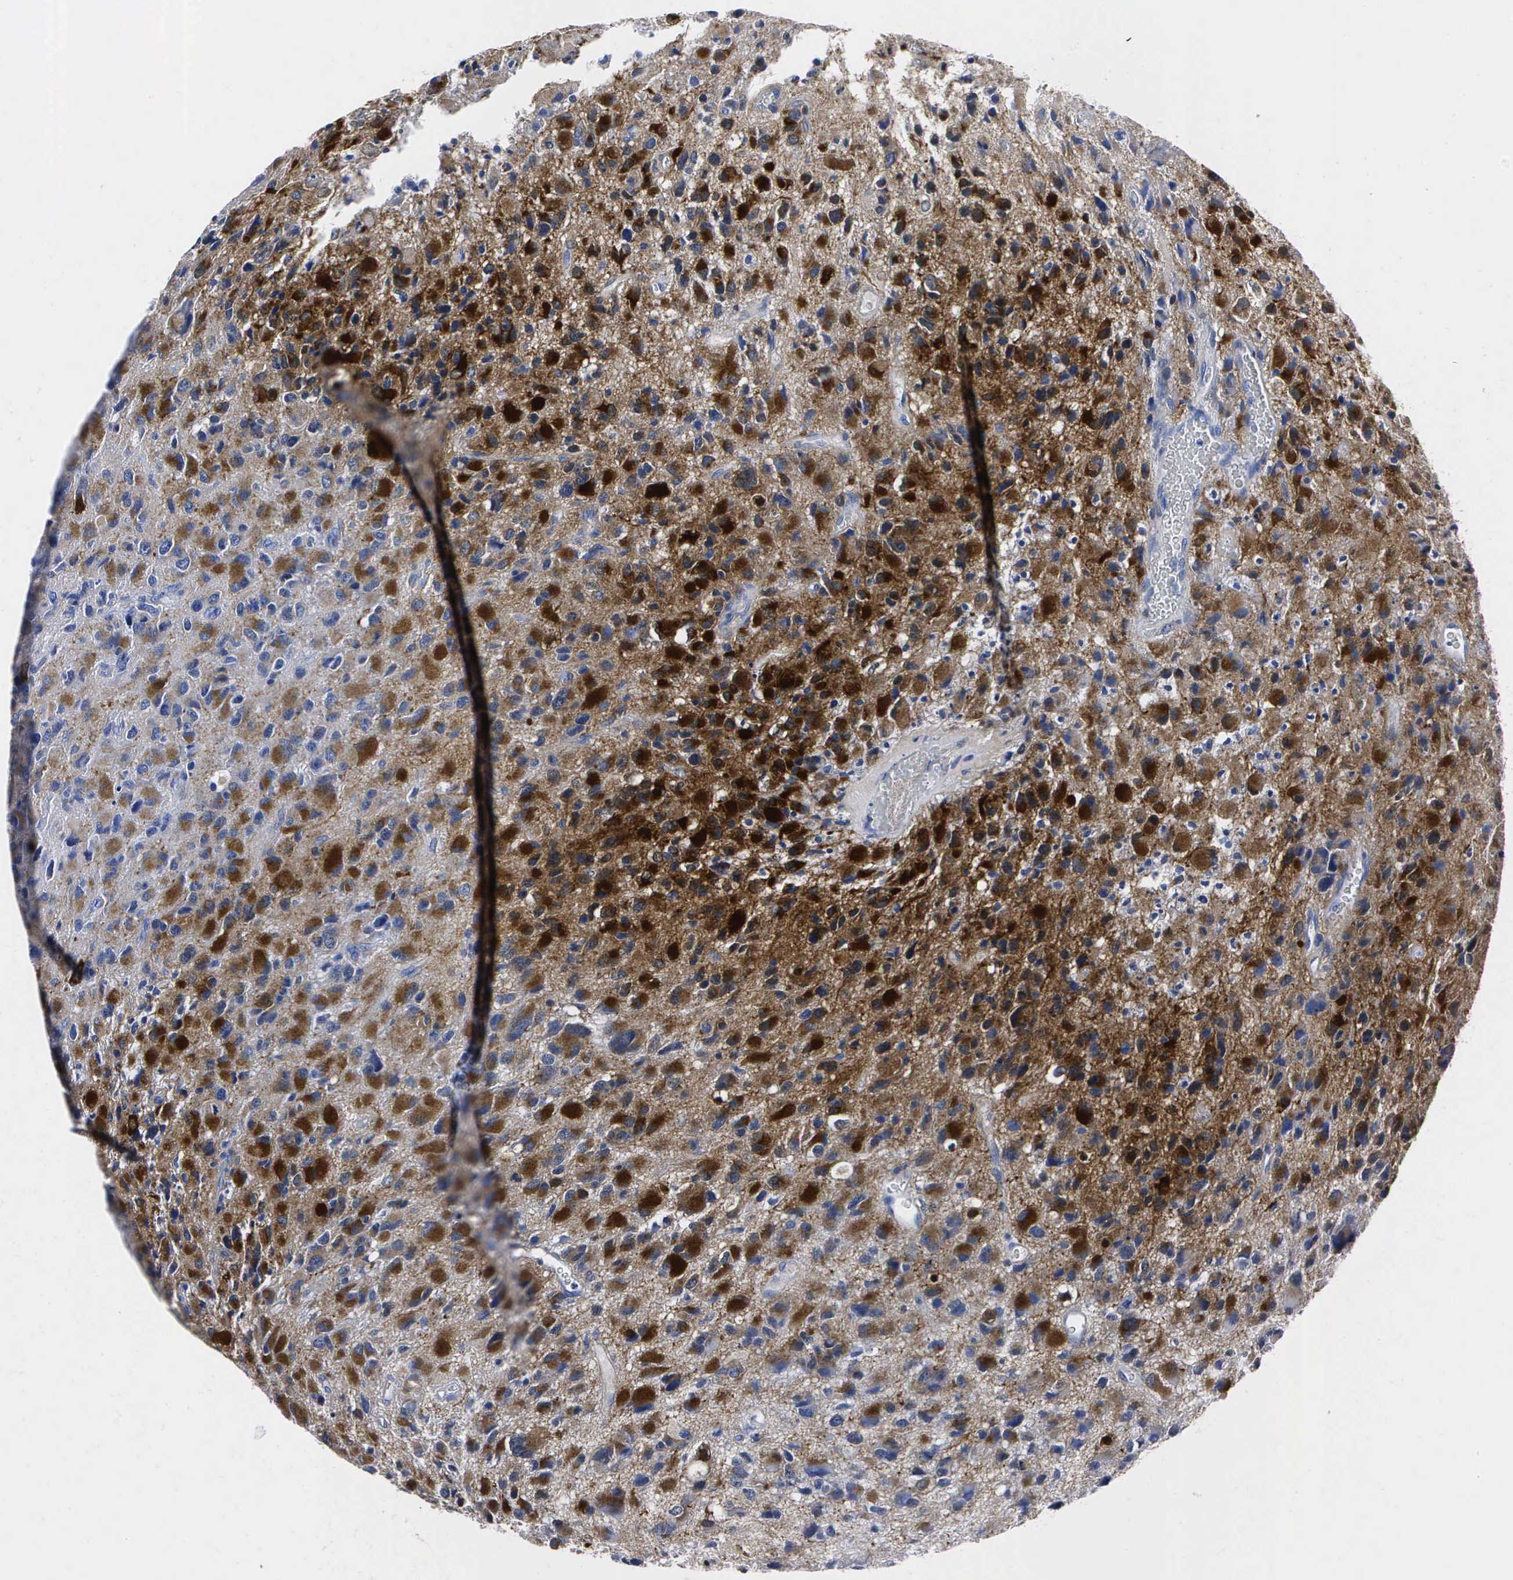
{"staining": {"intensity": "strong", "quantity": "25%-75%", "location": "cytoplasmic/membranous"}, "tissue": "glioma", "cell_type": "Tumor cells", "image_type": "cancer", "snomed": [{"axis": "morphology", "description": "Glioma, malignant, High grade"}, {"axis": "topography", "description": "Brain"}], "caption": "The histopathology image demonstrates immunohistochemical staining of glioma. There is strong cytoplasmic/membranous expression is present in about 25%-75% of tumor cells. The protein of interest is shown in brown color, while the nuclei are stained blue.", "gene": "ENO2", "patient": {"sex": "male", "age": 69}}